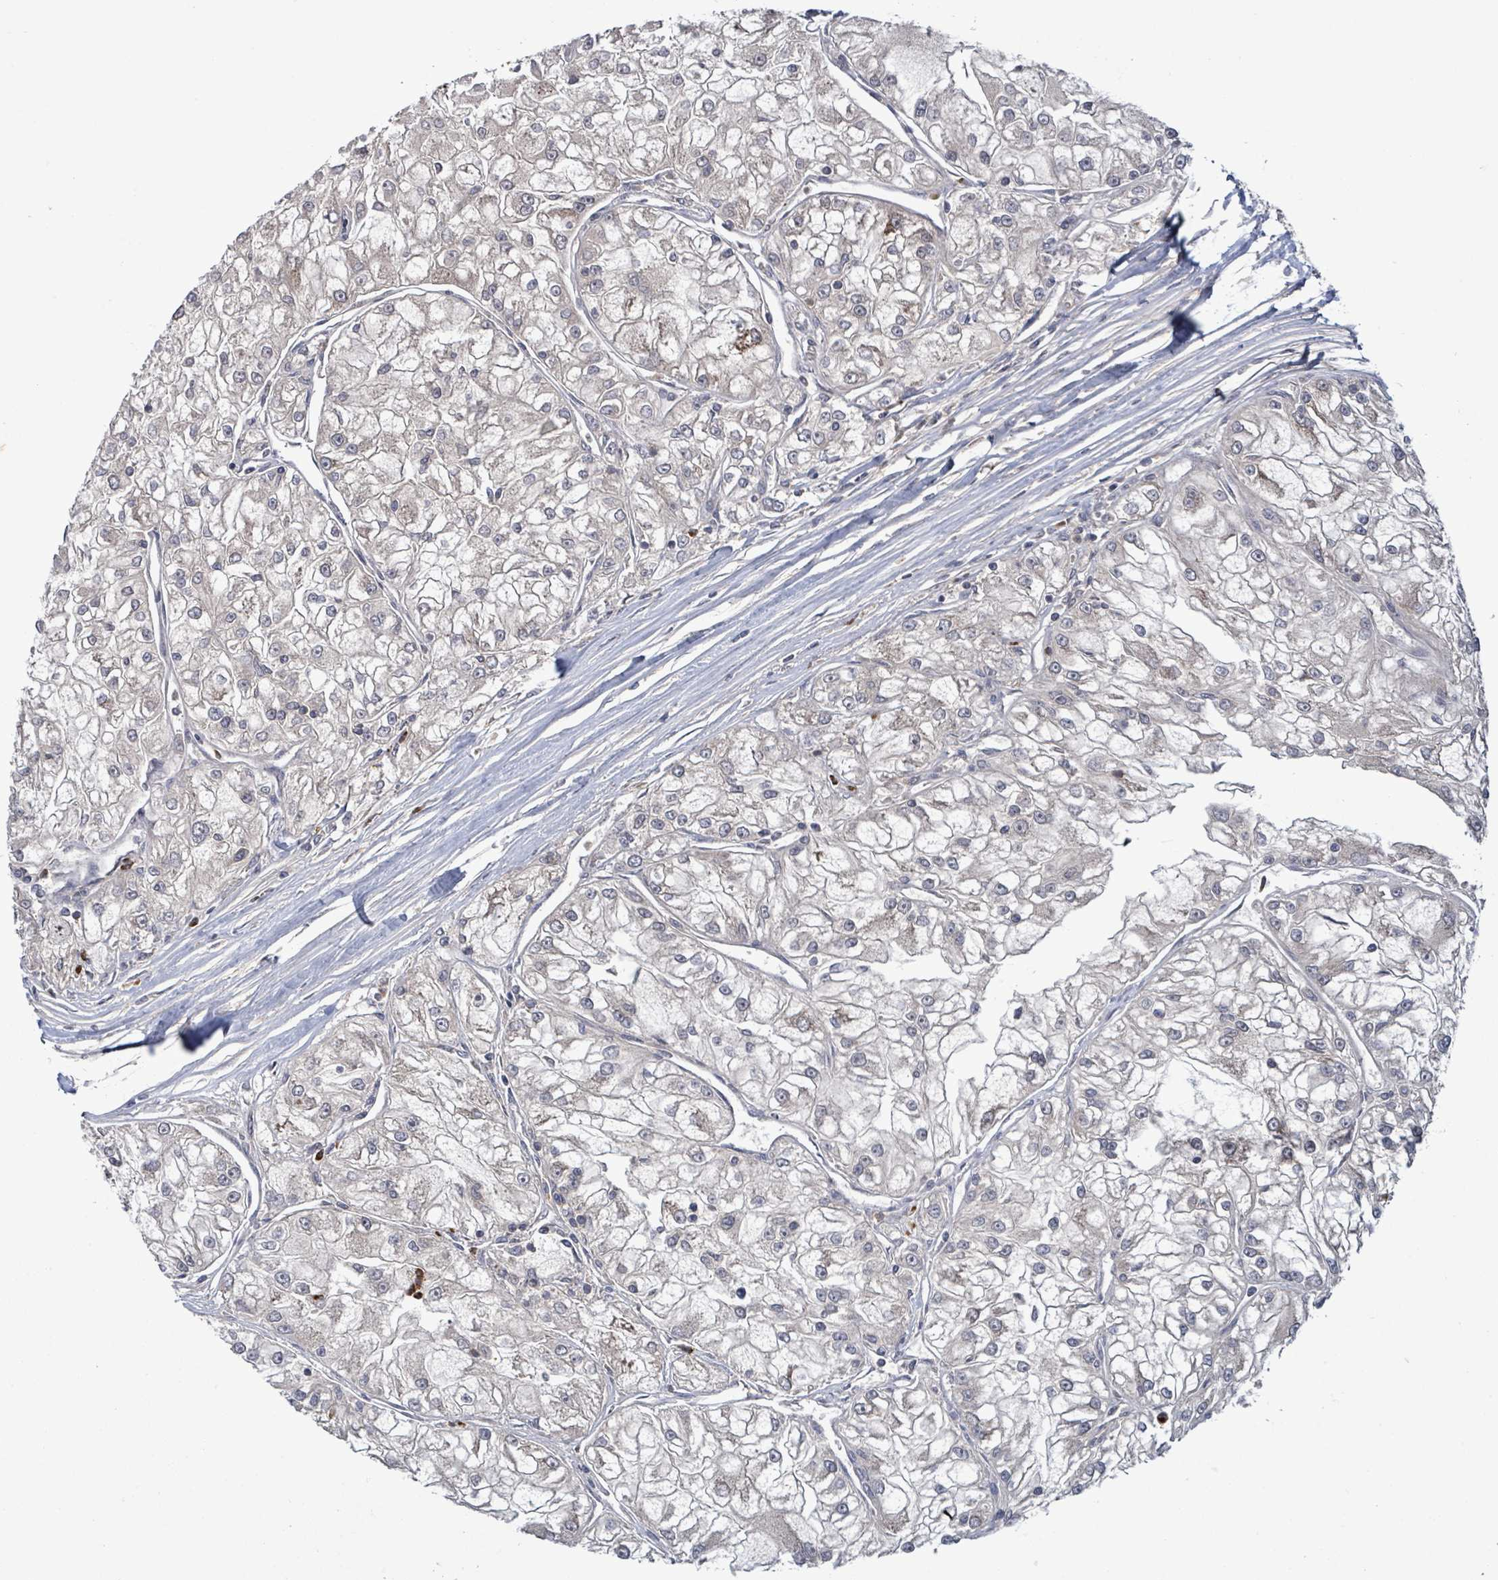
{"staining": {"intensity": "negative", "quantity": "none", "location": "none"}, "tissue": "renal cancer", "cell_type": "Tumor cells", "image_type": "cancer", "snomed": [{"axis": "morphology", "description": "Adenocarcinoma, NOS"}, {"axis": "topography", "description": "Kidney"}], "caption": "This photomicrograph is of renal cancer (adenocarcinoma) stained with IHC to label a protein in brown with the nuclei are counter-stained blue. There is no expression in tumor cells. Nuclei are stained in blue.", "gene": "SERPINE3", "patient": {"sex": "female", "age": 72}}